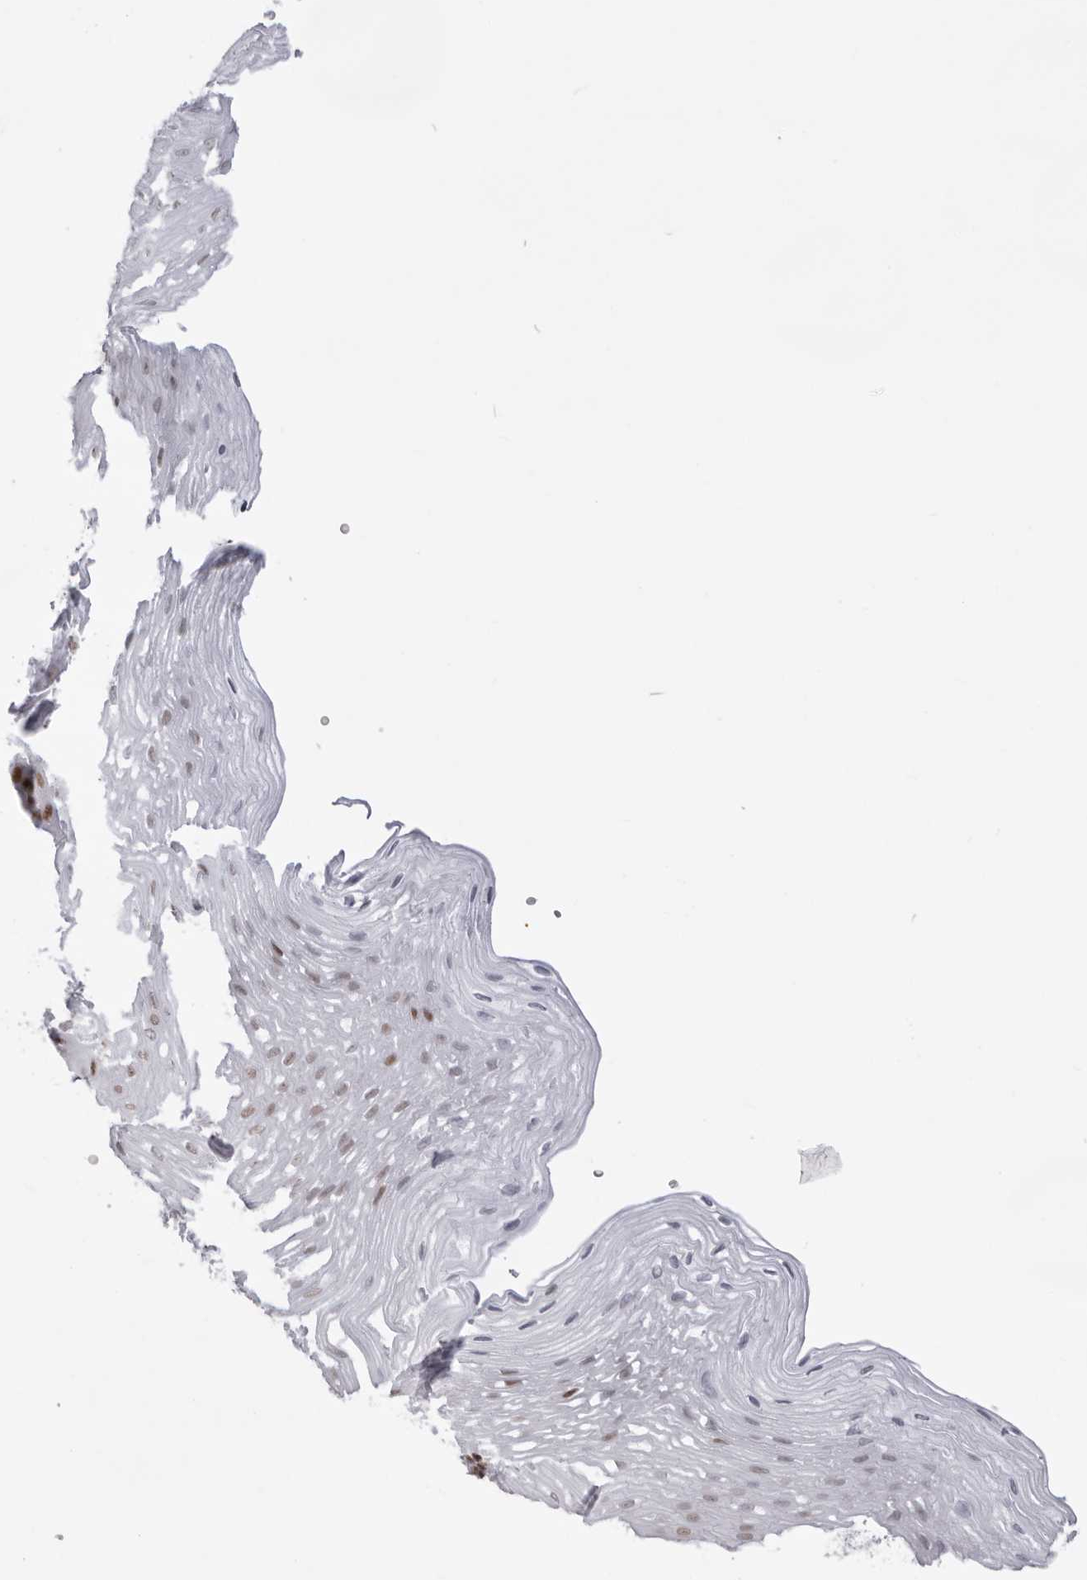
{"staining": {"intensity": "strong", "quantity": "25%-75%", "location": "nuclear"}, "tissue": "esophagus", "cell_type": "Squamous epithelial cells", "image_type": "normal", "snomed": [{"axis": "morphology", "description": "Normal tissue, NOS"}, {"axis": "topography", "description": "Esophagus"}], "caption": "Immunohistochemical staining of benign human esophagus reveals strong nuclear protein expression in approximately 25%-75% of squamous epithelial cells. Nuclei are stained in blue.", "gene": "IRF2BP2", "patient": {"sex": "female", "age": 66}}